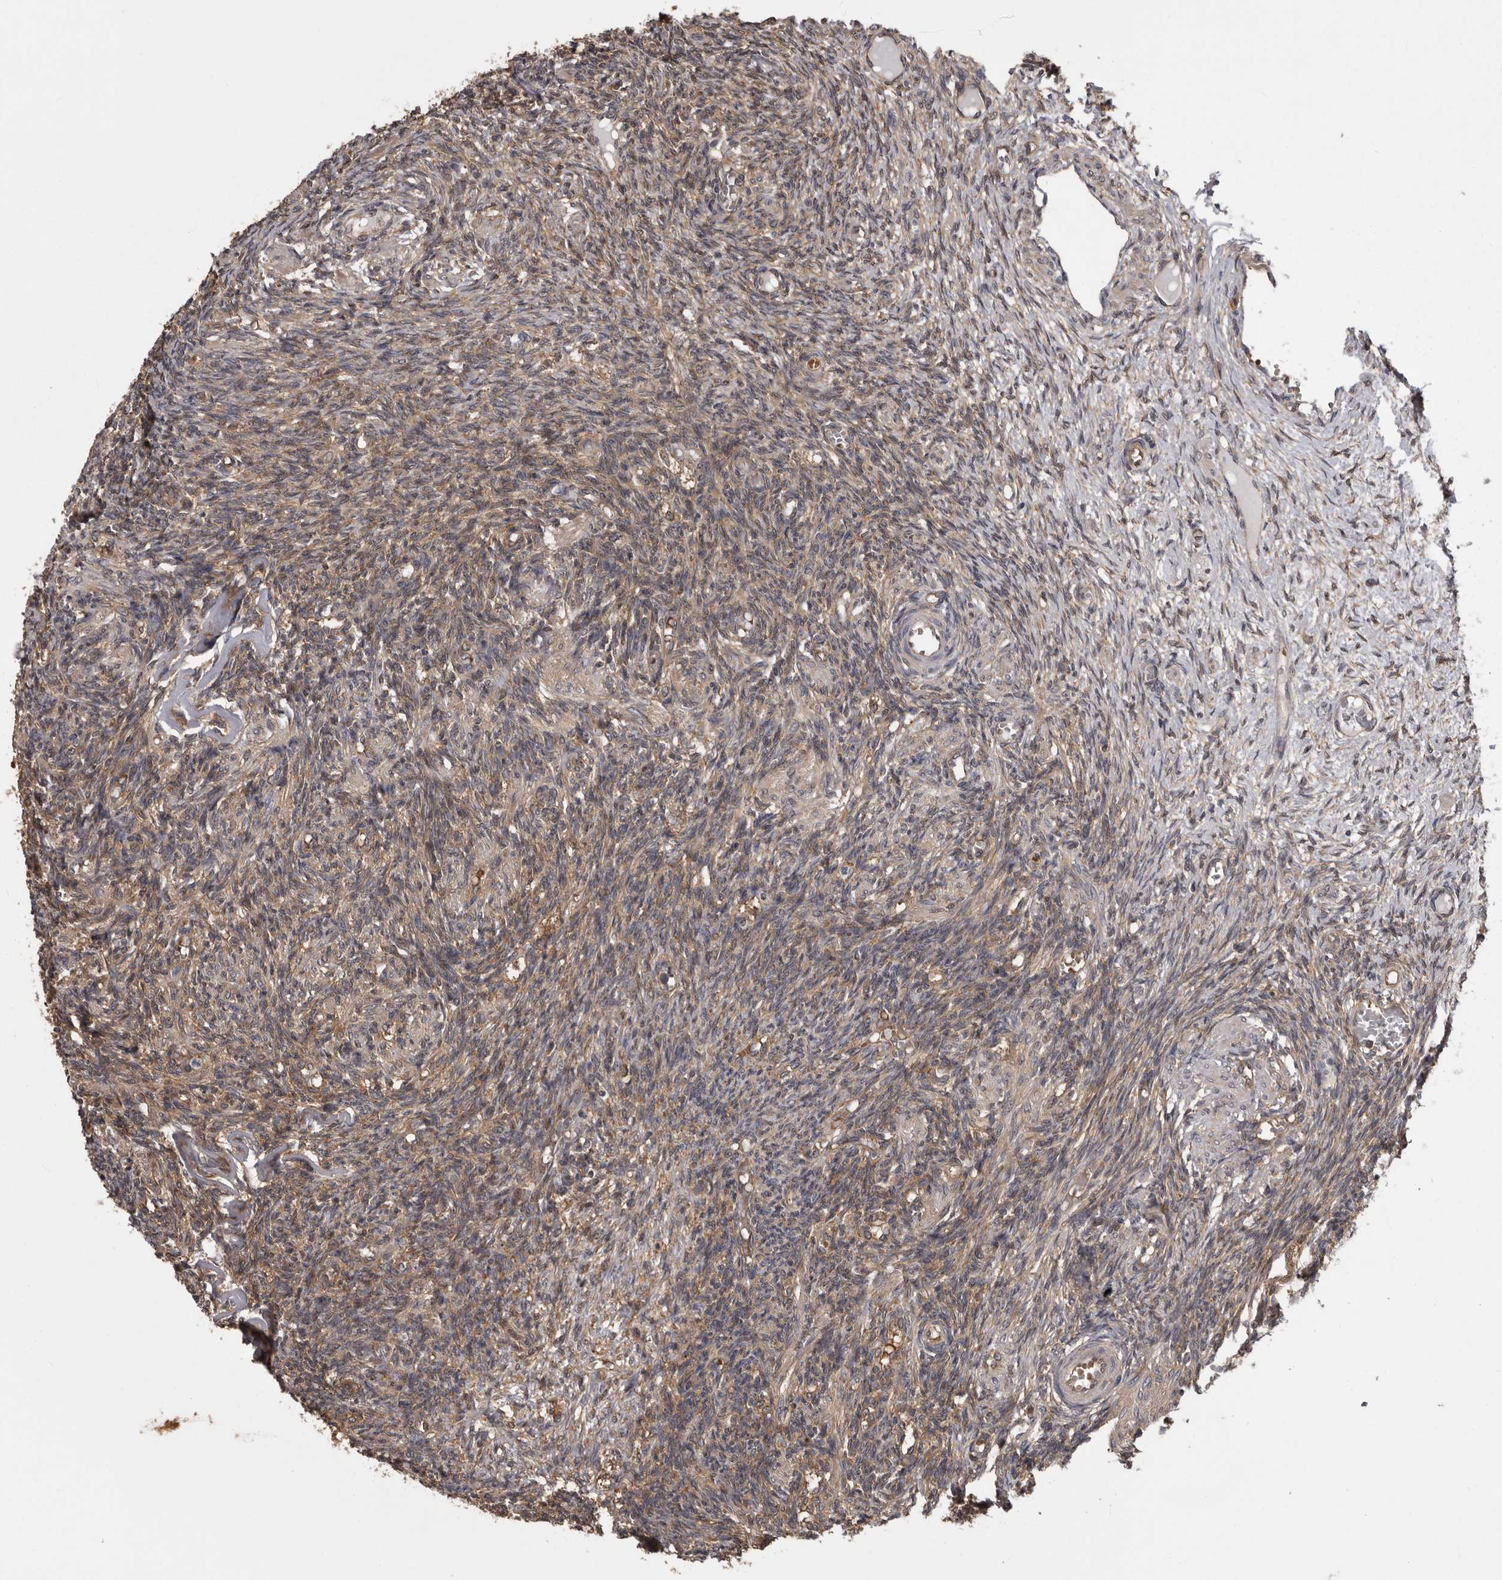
{"staining": {"intensity": "weak", "quantity": ">75%", "location": "cytoplasmic/membranous"}, "tissue": "ovary", "cell_type": "Ovarian stroma cells", "image_type": "normal", "snomed": [{"axis": "morphology", "description": "Normal tissue, NOS"}, {"axis": "topography", "description": "Ovary"}], "caption": "This micrograph reveals immunohistochemistry (IHC) staining of benign human ovary, with low weak cytoplasmic/membranous staining in approximately >75% of ovarian stroma cells.", "gene": "DARS1", "patient": {"sex": "female", "age": 27}}